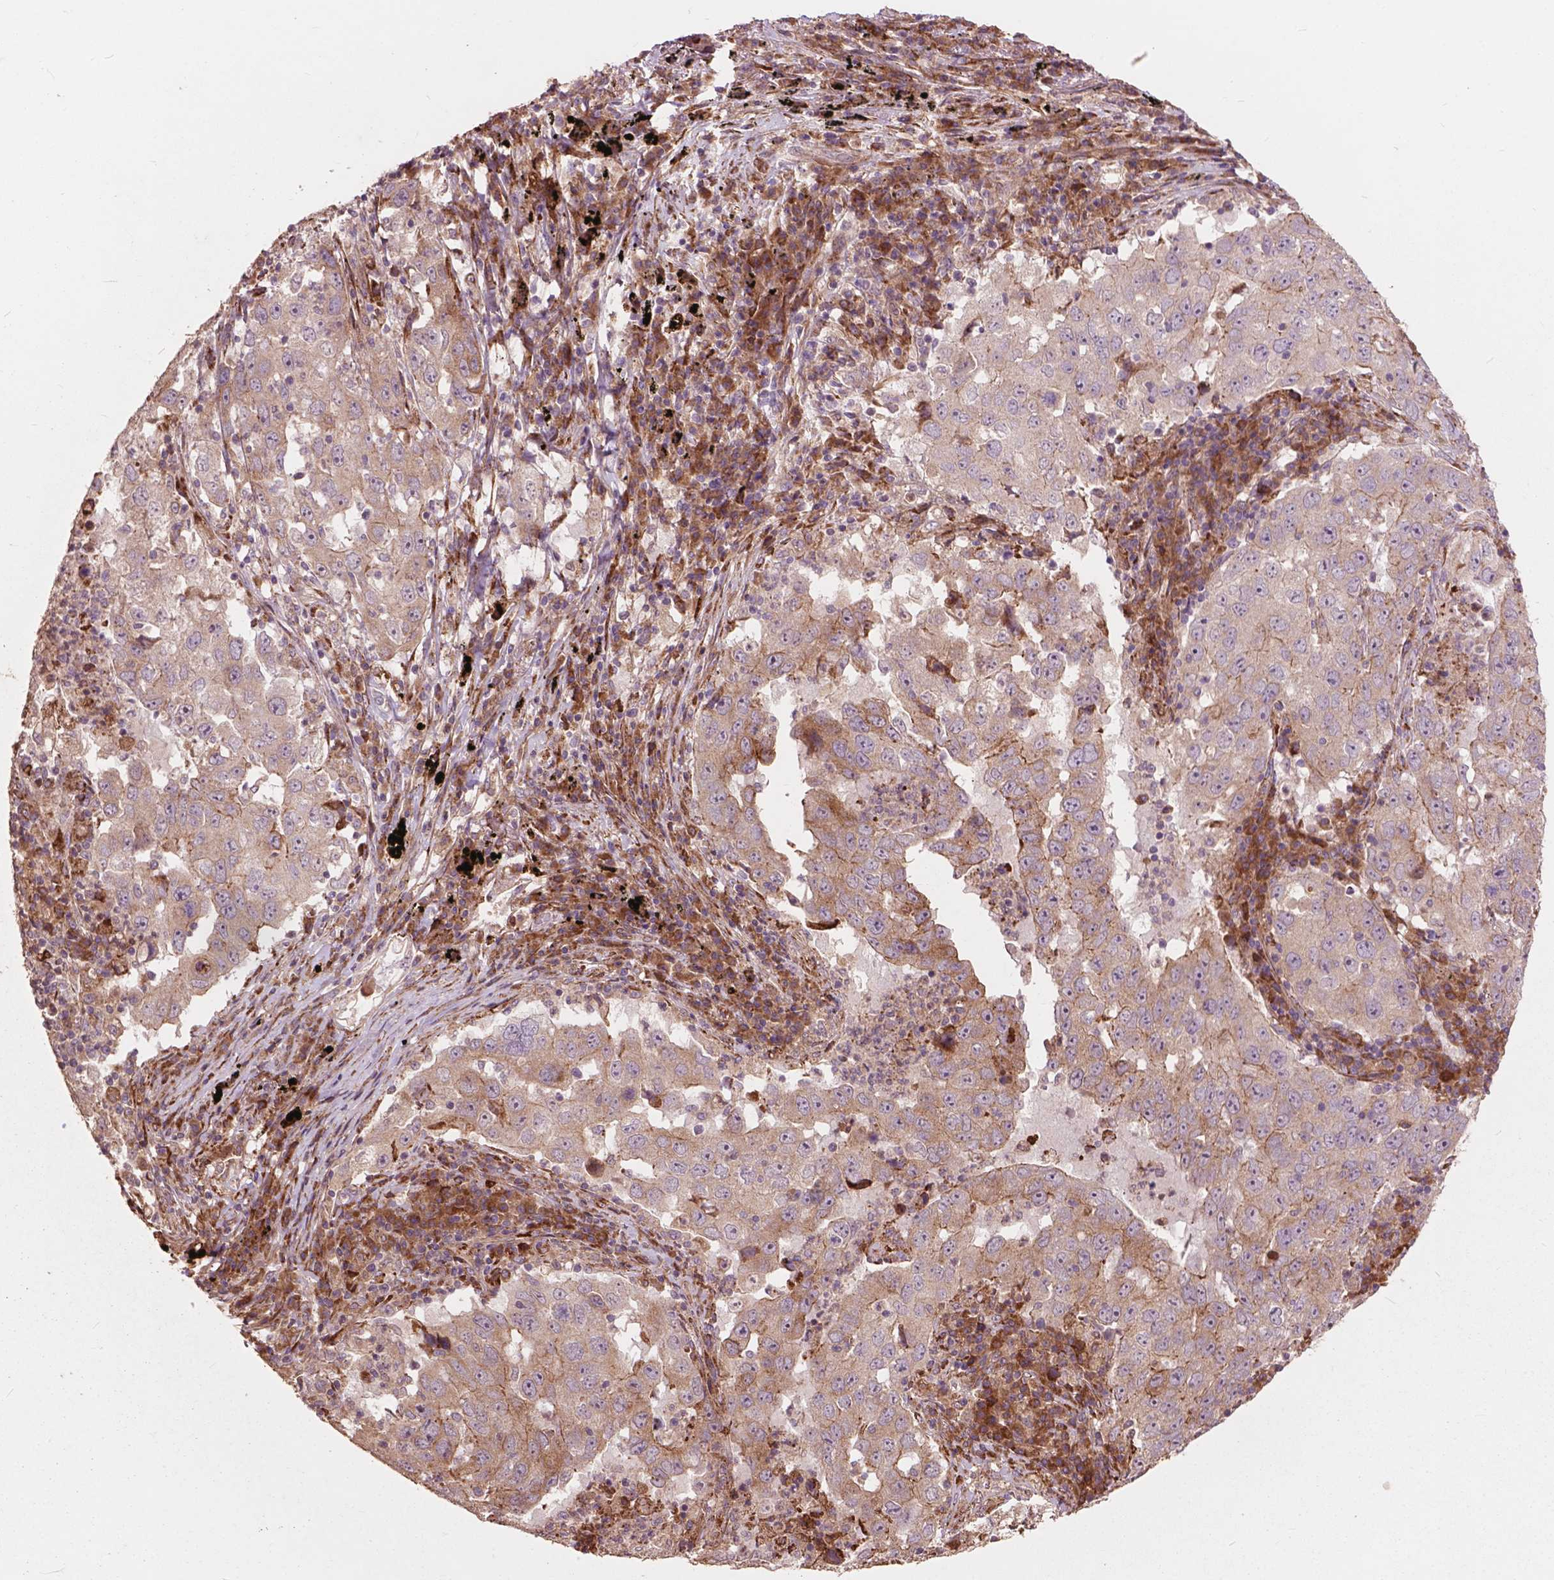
{"staining": {"intensity": "weak", "quantity": ">75%", "location": "cytoplasmic/membranous"}, "tissue": "lung cancer", "cell_type": "Tumor cells", "image_type": "cancer", "snomed": [{"axis": "morphology", "description": "Adenocarcinoma, NOS"}, {"axis": "topography", "description": "Lung"}], "caption": "A photomicrograph showing weak cytoplasmic/membranous staining in about >75% of tumor cells in lung adenocarcinoma, as visualized by brown immunohistochemical staining.", "gene": "FNIP1", "patient": {"sex": "male", "age": 73}}